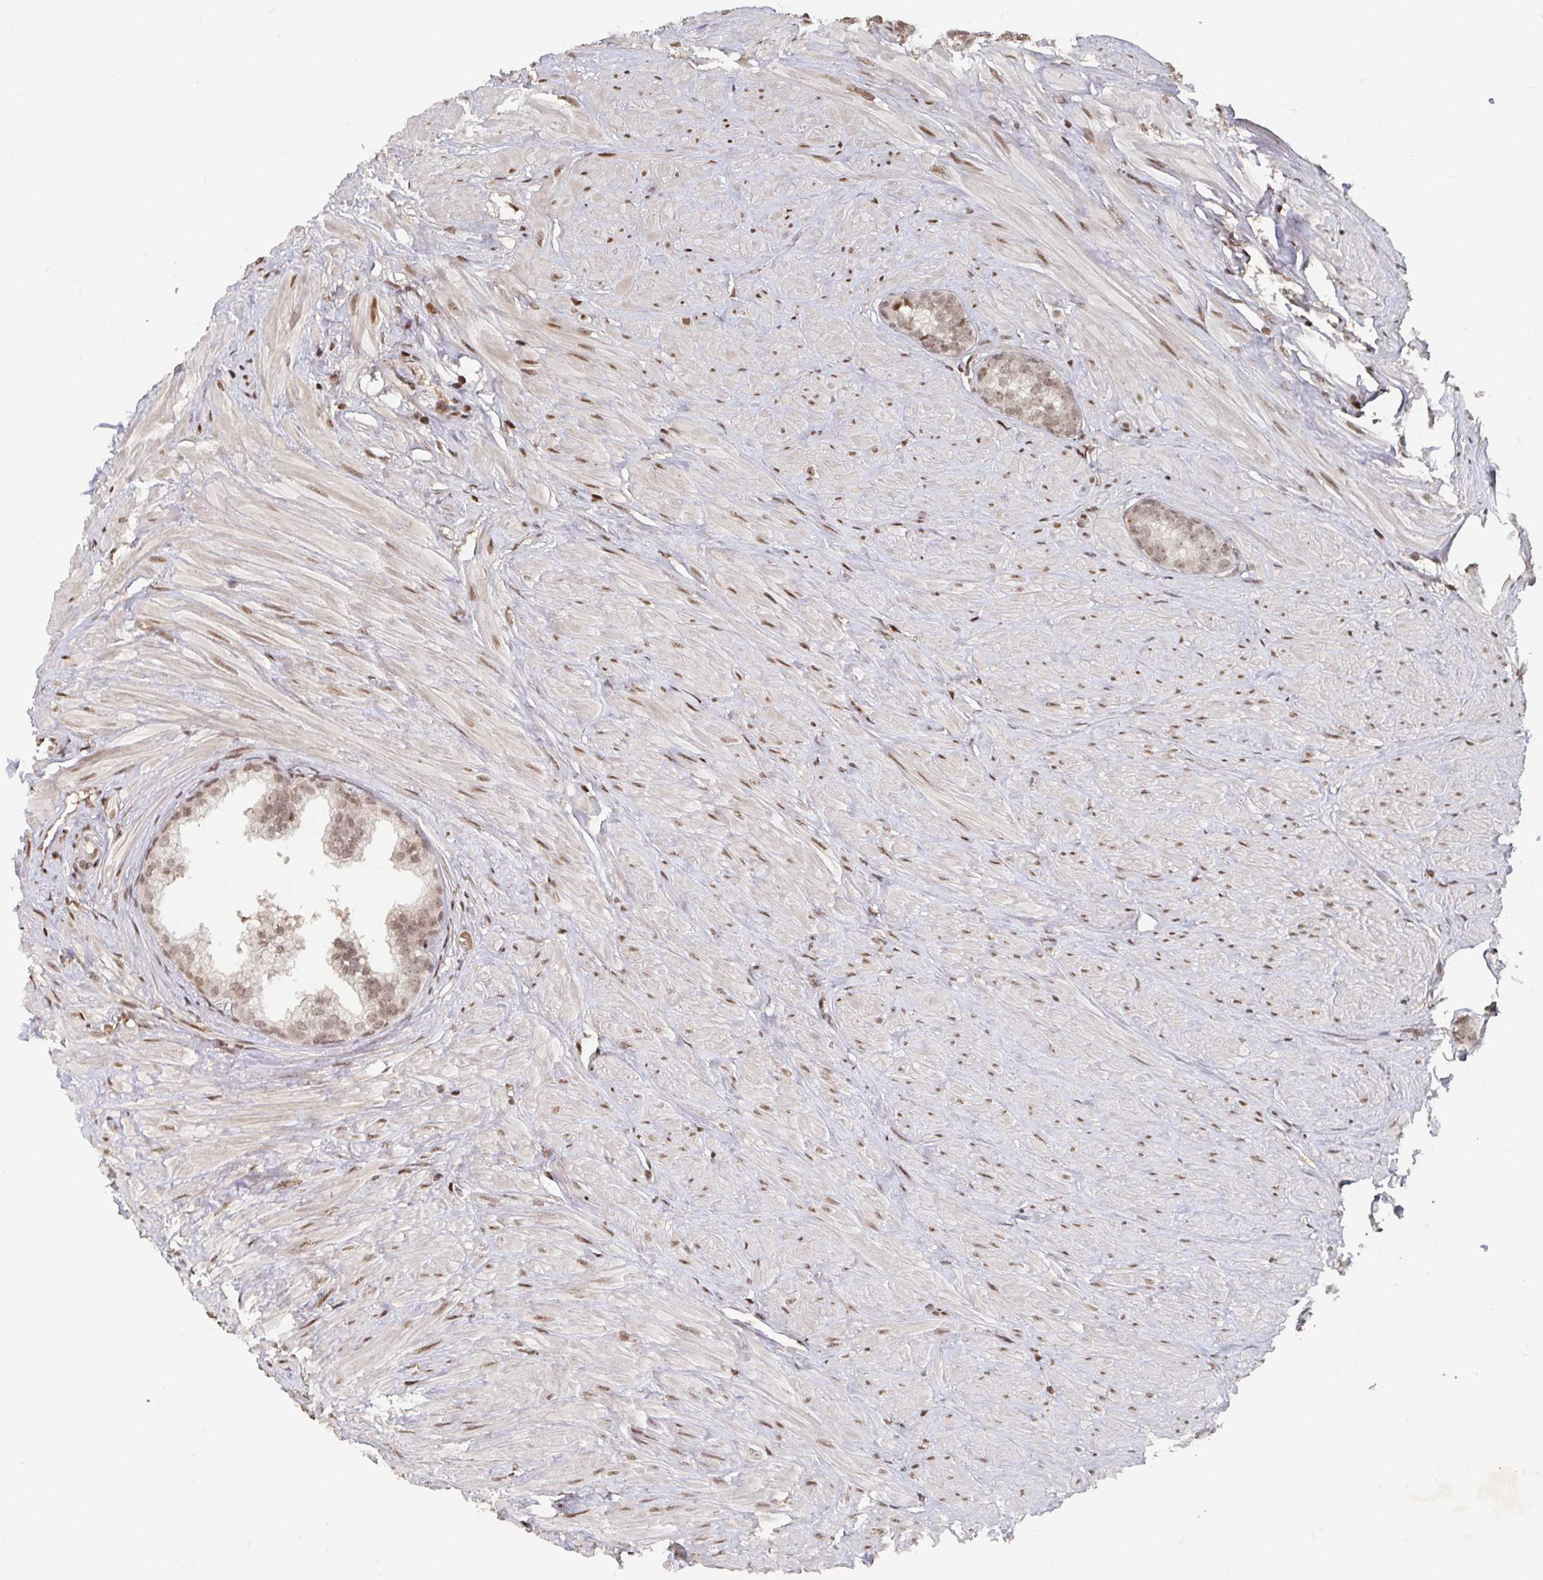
{"staining": {"intensity": "moderate", "quantity": ">75%", "location": "nuclear"}, "tissue": "prostate", "cell_type": "Glandular cells", "image_type": "normal", "snomed": [{"axis": "morphology", "description": "Normal tissue, NOS"}, {"axis": "topography", "description": "Prostate"}, {"axis": "topography", "description": "Peripheral nerve tissue"}], "caption": "Protein expression analysis of unremarkable prostate exhibits moderate nuclear staining in approximately >75% of glandular cells. The protein of interest is stained brown, and the nuclei are stained in blue (DAB IHC with brightfield microscopy, high magnification).", "gene": "ZDHHC12", "patient": {"sex": "male", "age": 55}}